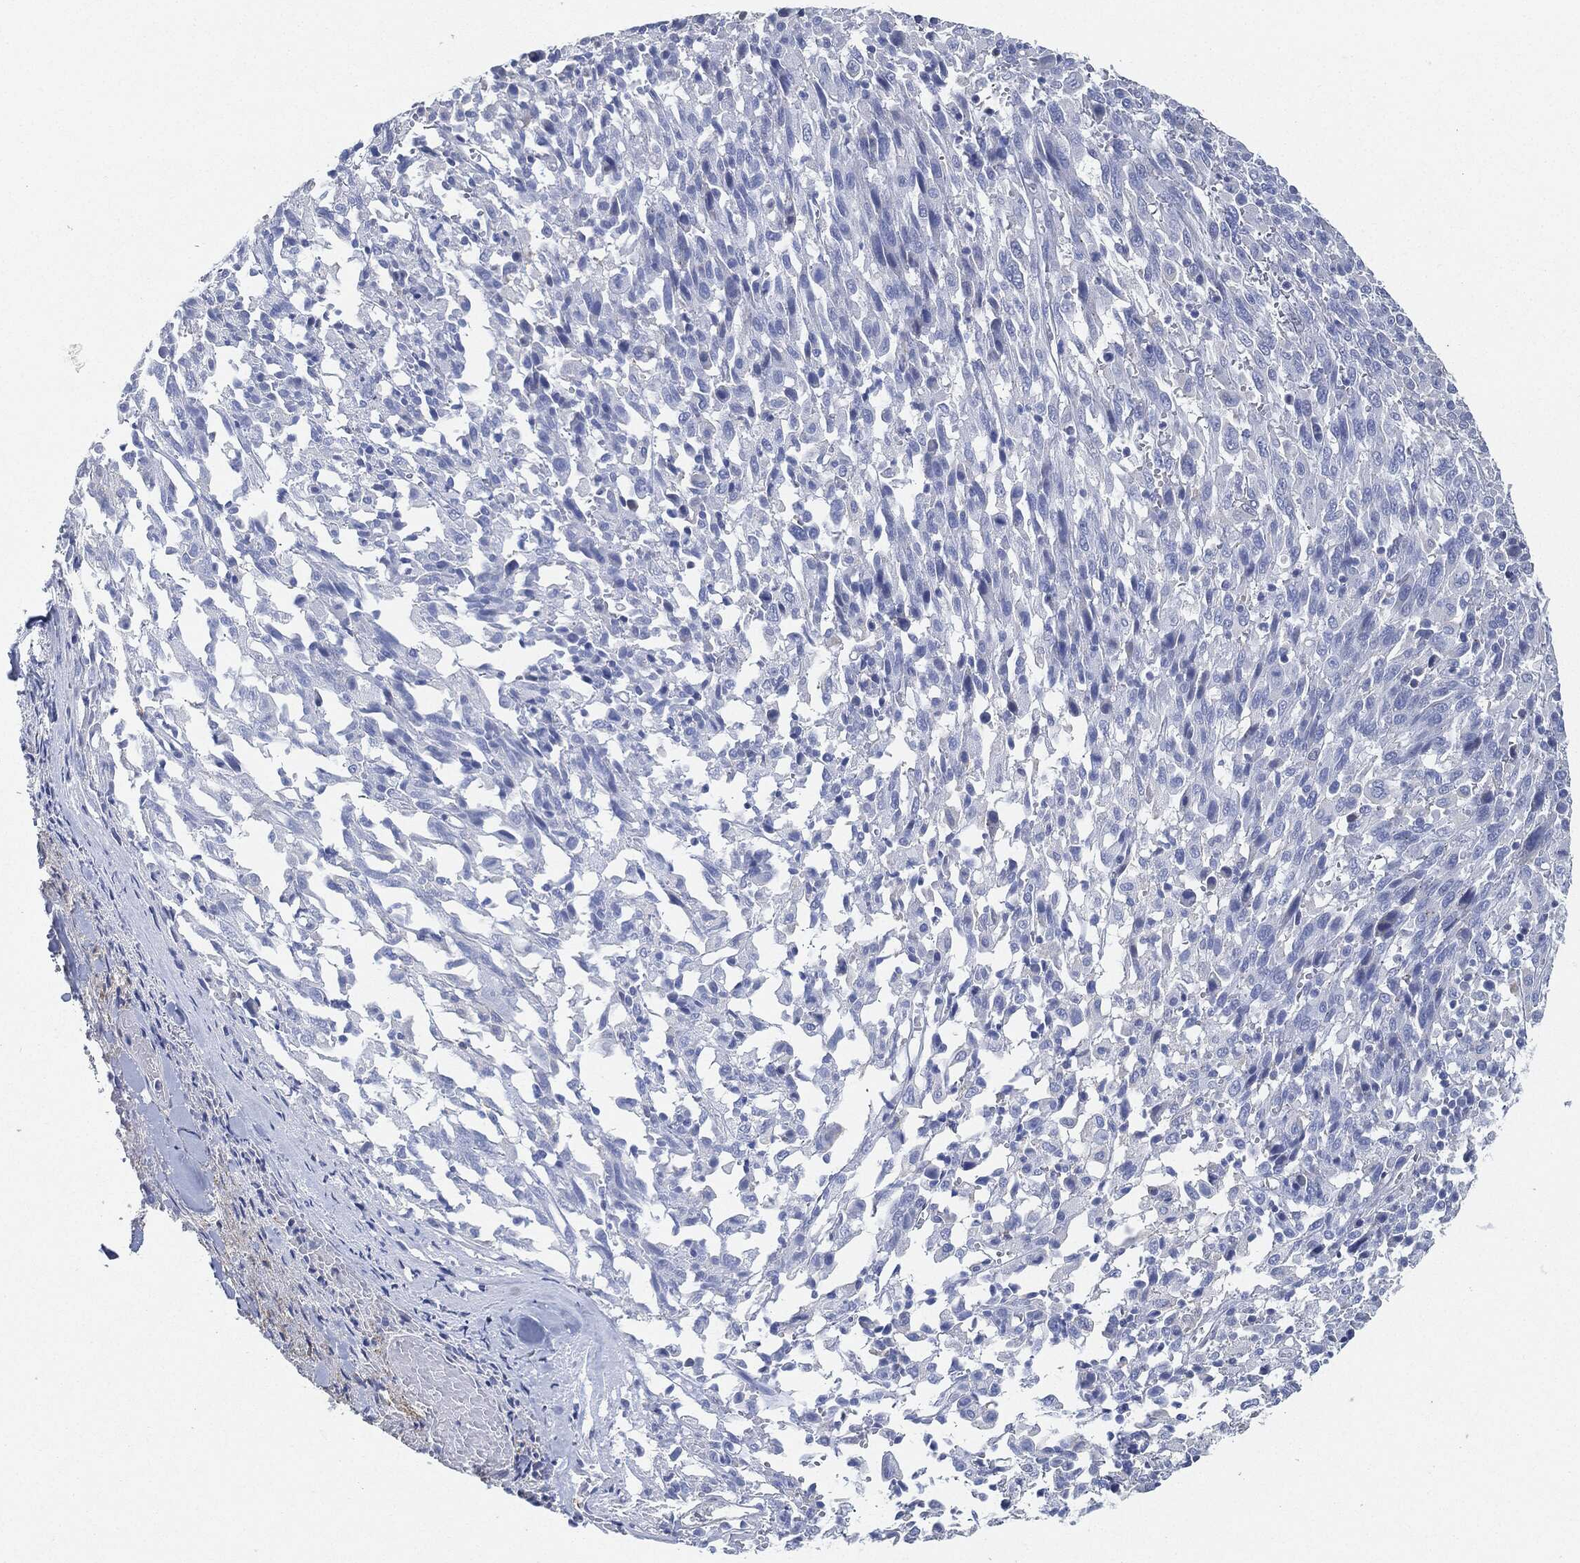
{"staining": {"intensity": "negative", "quantity": "none", "location": "none"}, "tissue": "melanoma", "cell_type": "Tumor cells", "image_type": "cancer", "snomed": [{"axis": "morphology", "description": "Malignant melanoma, NOS"}, {"axis": "topography", "description": "Skin"}], "caption": "Tumor cells show no significant protein staining in melanoma.", "gene": "TAGLN", "patient": {"sex": "female", "age": 91}}